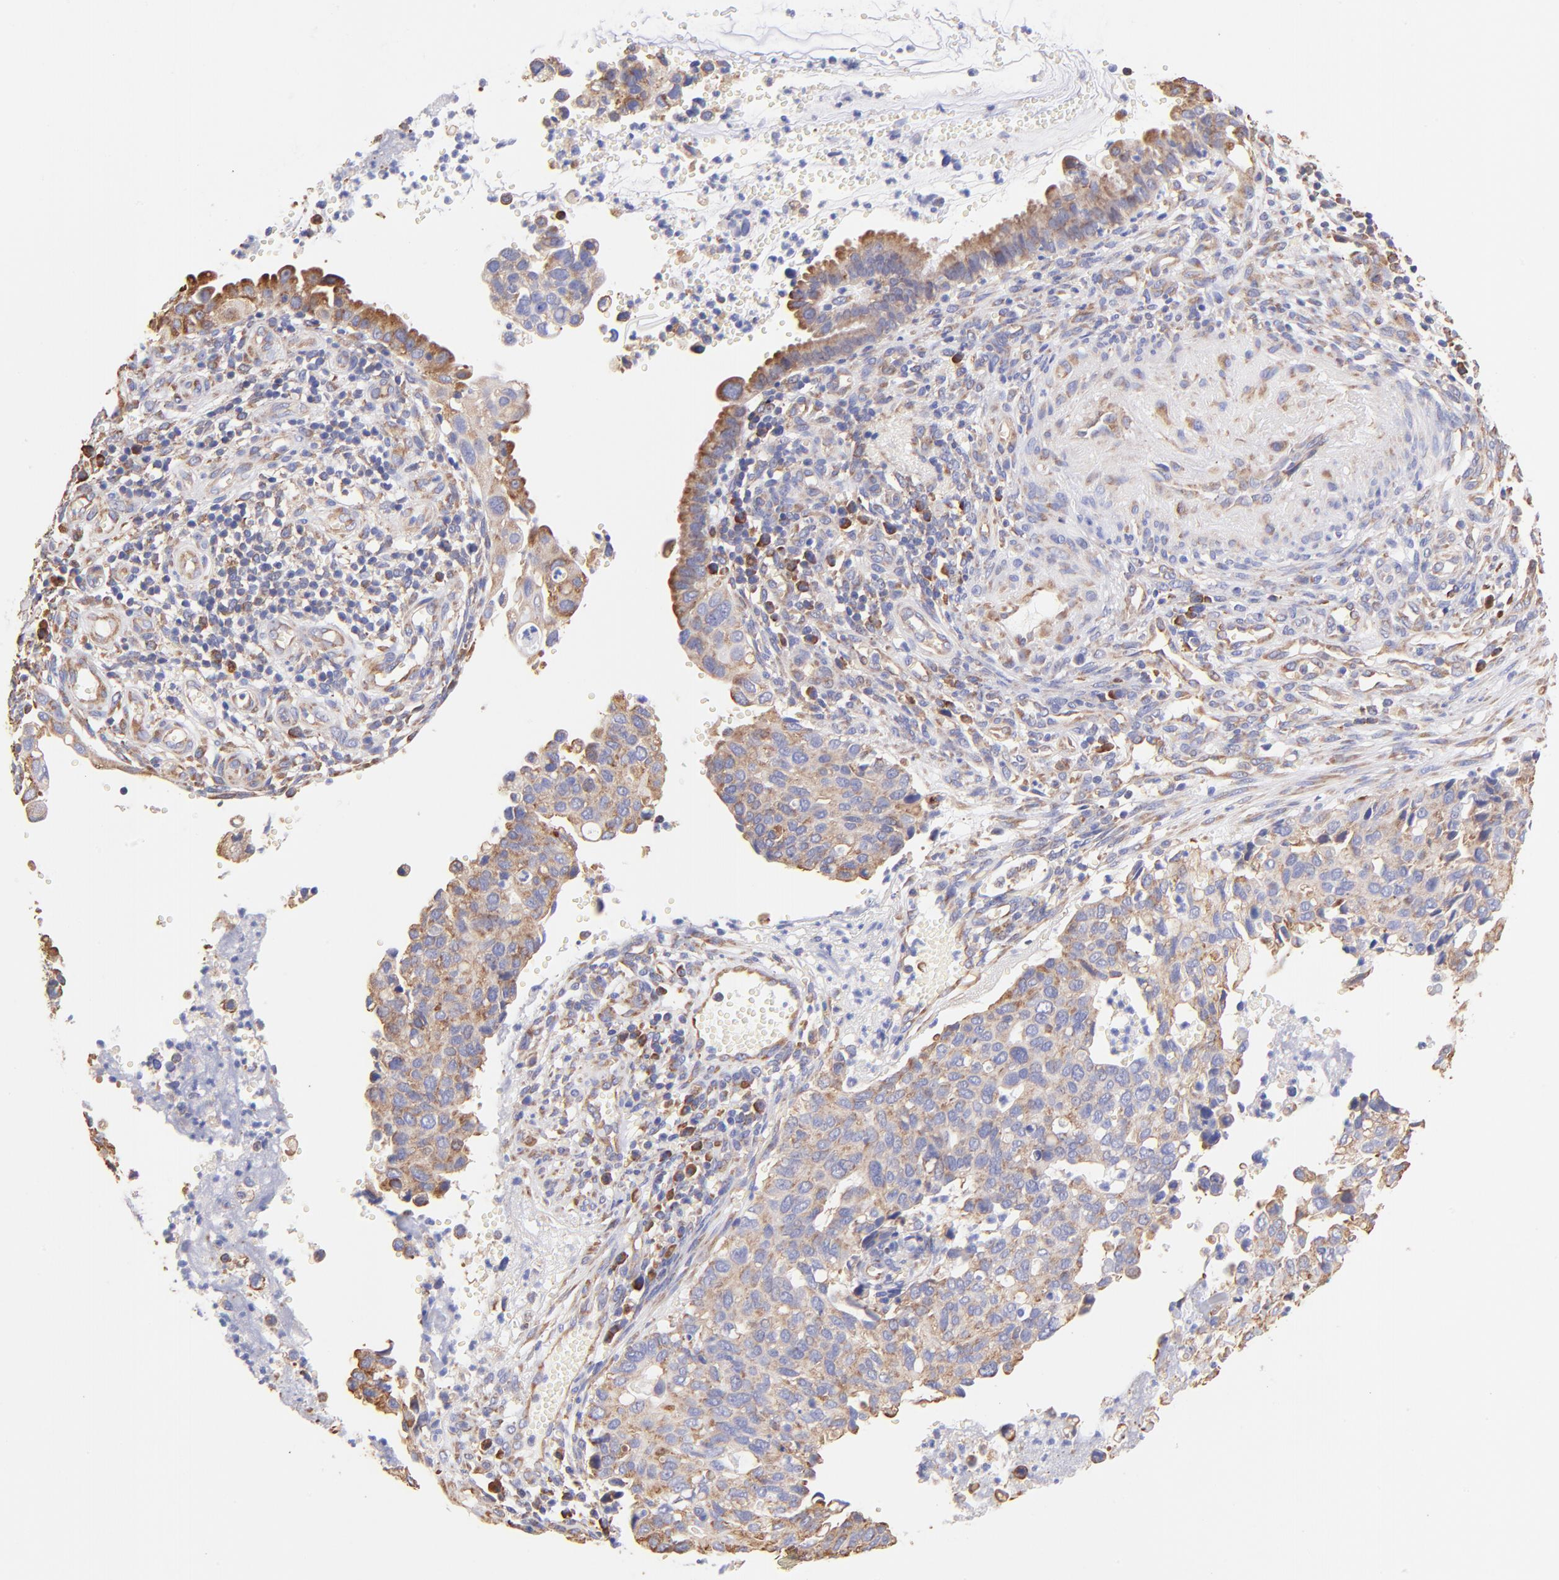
{"staining": {"intensity": "moderate", "quantity": "25%-75%", "location": "cytoplasmic/membranous"}, "tissue": "cervical cancer", "cell_type": "Tumor cells", "image_type": "cancer", "snomed": [{"axis": "morphology", "description": "Normal tissue, NOS"}, {"axis": "morphology", "description": "Squamous cell carcinoma, NOS"}, {"axis": "topography", "description": "Cervix"}], "caption": "The micrograph displays staining of cervical cancer (squamous cell carcinoma), revealing moderate cytoplasmic/membranous protein positivity (brown color) within tumor cells.", "gene": "RPL30", "patient": {"sex": "female", "age": 45}}